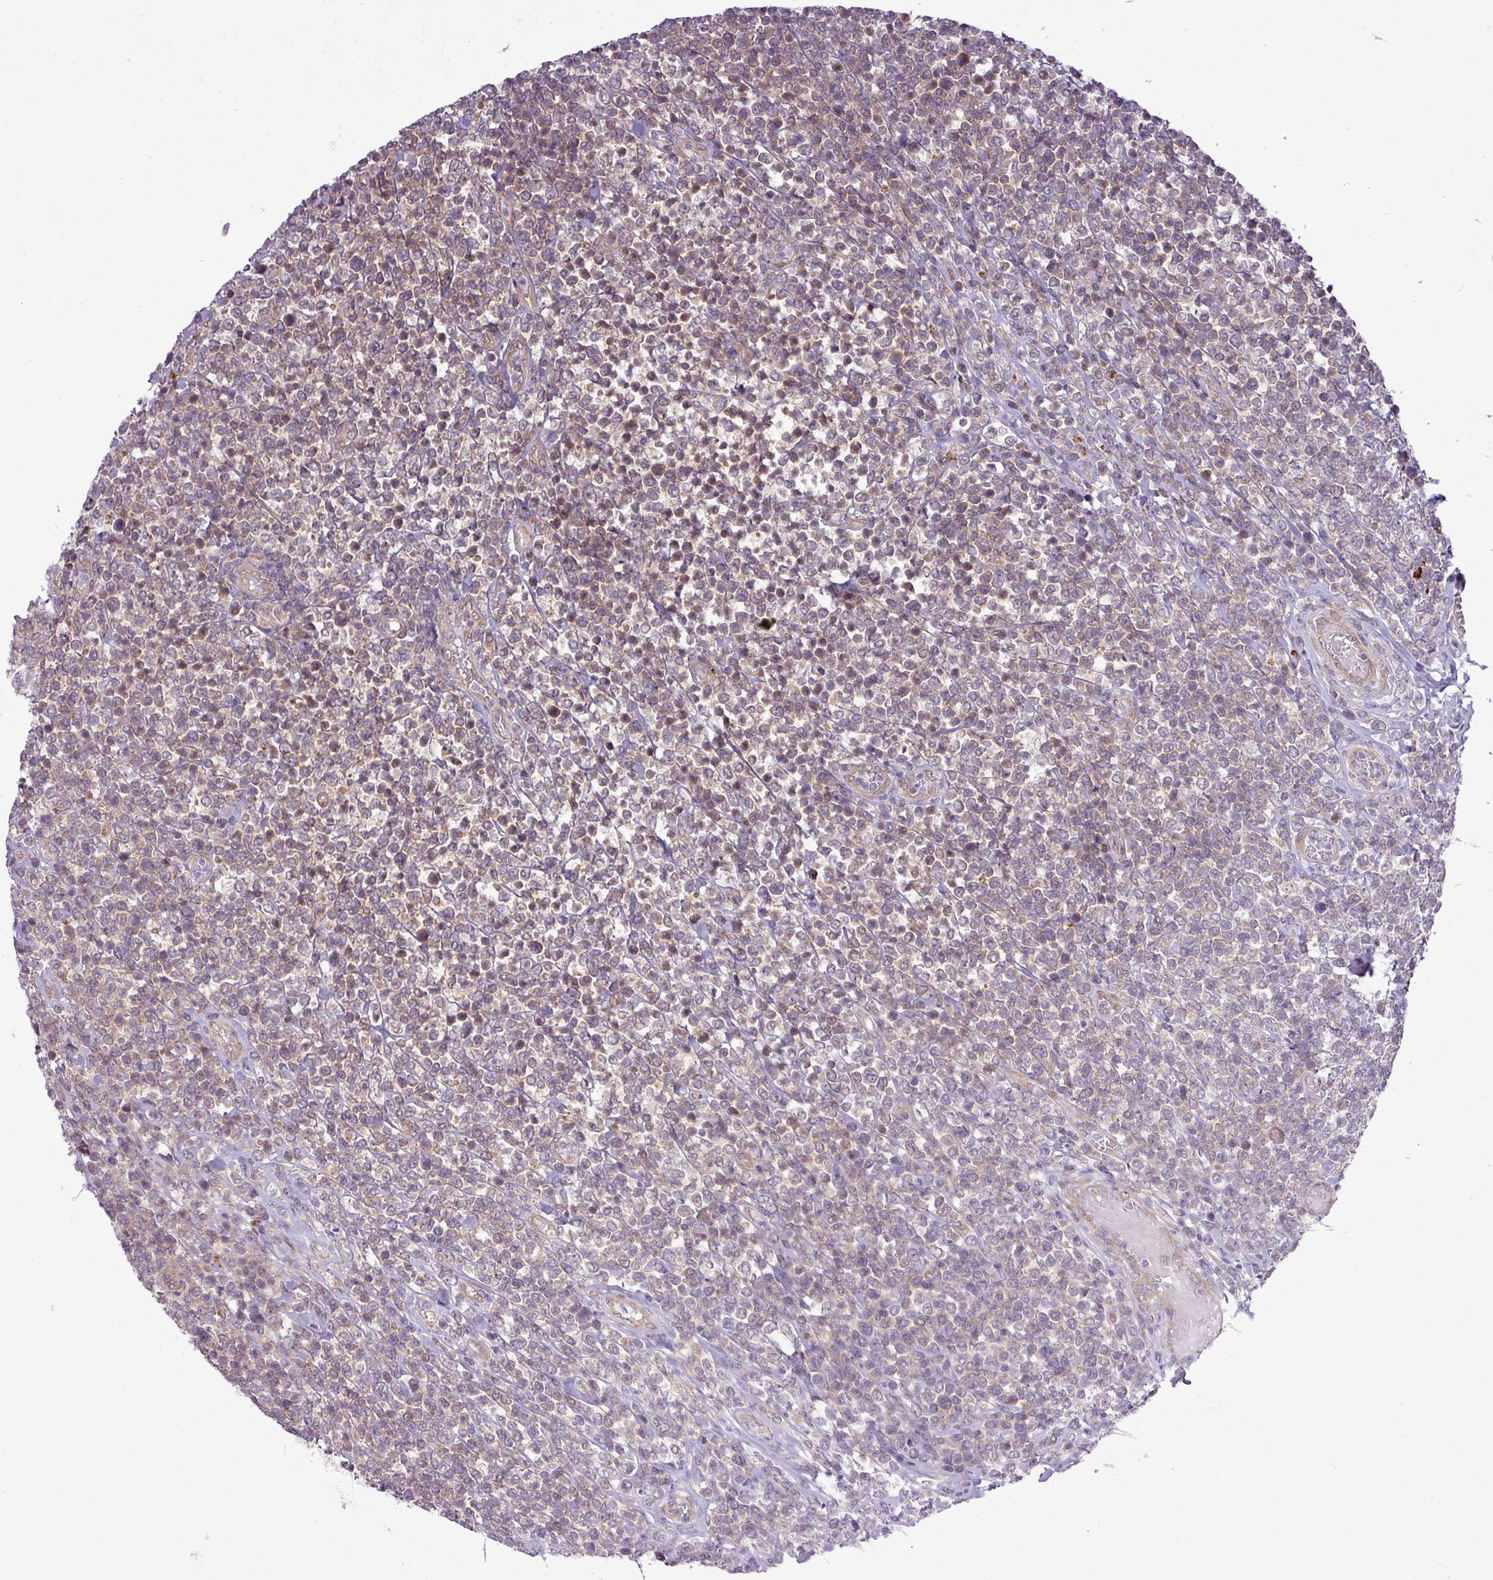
{"staining": {"intensity": "weak", "quantity": "25%-75%", "location": "cytoplasmic/membranous"}, "tissue": "lymphoma", "cell_type": "Tumor cells", "image_type": "cancer", "snomed": [{"axis": "morphology", "description": "Malignant lymphoma, non-Hodgkin's type, High grade"}, {"axis": "topography", "description": "Soft tissue"}], "caption": "Weak cytoplasmic/membranous protein staining is seen in approximately 25%-75% of tumor cells in lymphoma.", "gene": "FAM222B", "patient": {"sex": "female", "age": 56}}